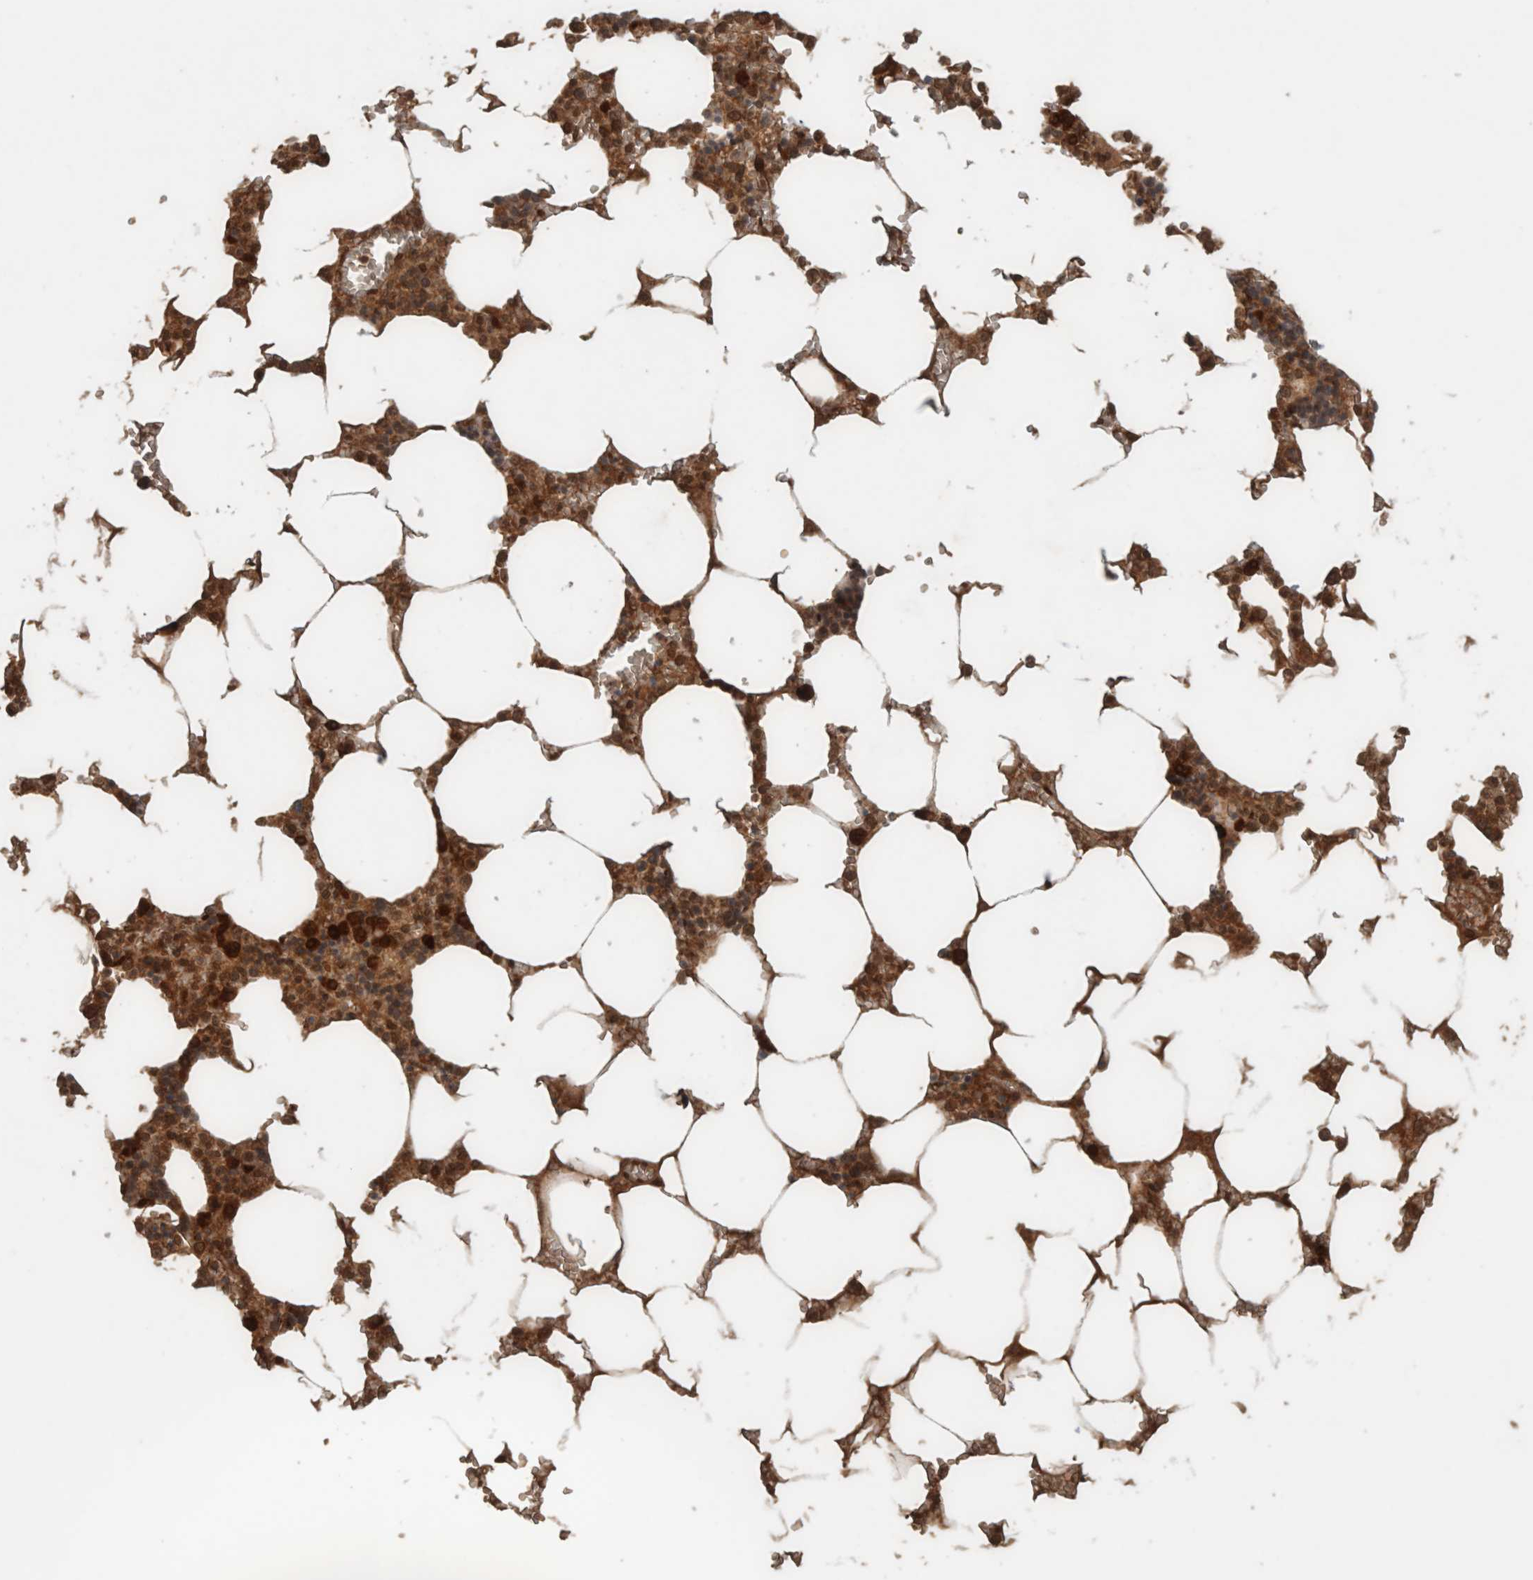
{"staining": {"intensity": "strong", "quantity": "25%-75%", "location": "cytoplasmic/membranous,nuclear"}, "tissue": "bone marrow", "cell_type": "Hematopoietic cells", "image_type": "normal", "snomed": [{"axis": "morphology", "description": "Normal tissue, NOS"}, {"axis": "topography", "description": "Bone marrow"}], "caption": "This is a photomicrograph of IHC staining of normal bone marrow, which shows strong expression in the cytoplasmic/membranous,nuclear of hematopoietic cells.", "gene": "CNTROB", "patient": {"sex": "male", "age": 70}}